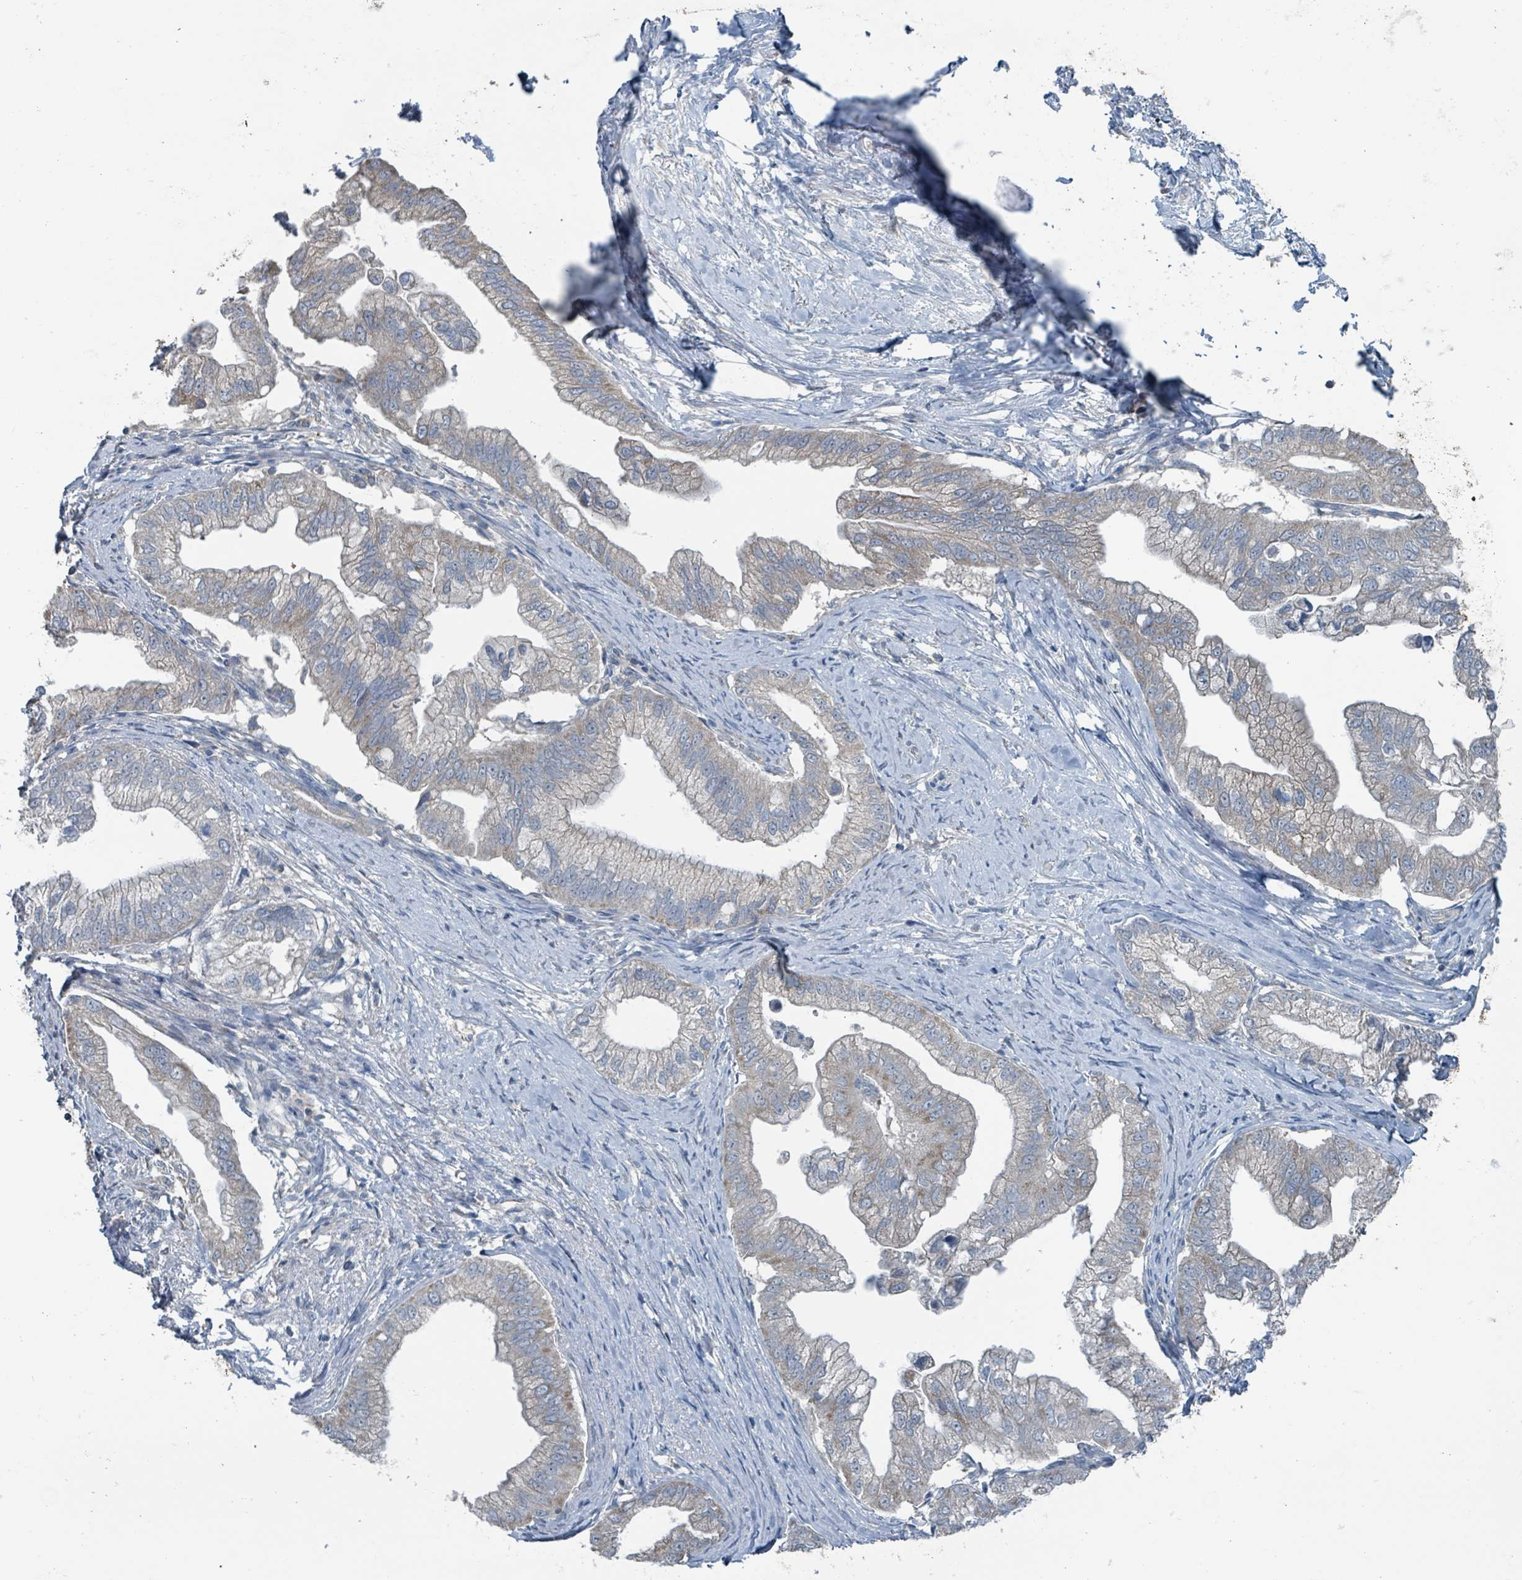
{"staining": {"intensity": "weak", "quantity": "<25%", "location": "cytoplasmic/membranous"}, "tissue": "pancreatic cancer", "cell_type": "Tumor cells", "image_type": "cancer", "snomed": [{"axis": "morphology", "description": "Adenocarcinoma, NOS"}, {"axis": "topography", "description": "Pancreas"}], "caption": "Pancreatic cancer was stained to show a protein in brown. There is no significant expression in tumor cells. (DAB (3,3'-diaminobenzidine) immunohistochemistry (IHC) visualized using brightfield microscopy, high magnification).", "gene": "ACBD4", "patient": {"sex": "male", "age": 70}}